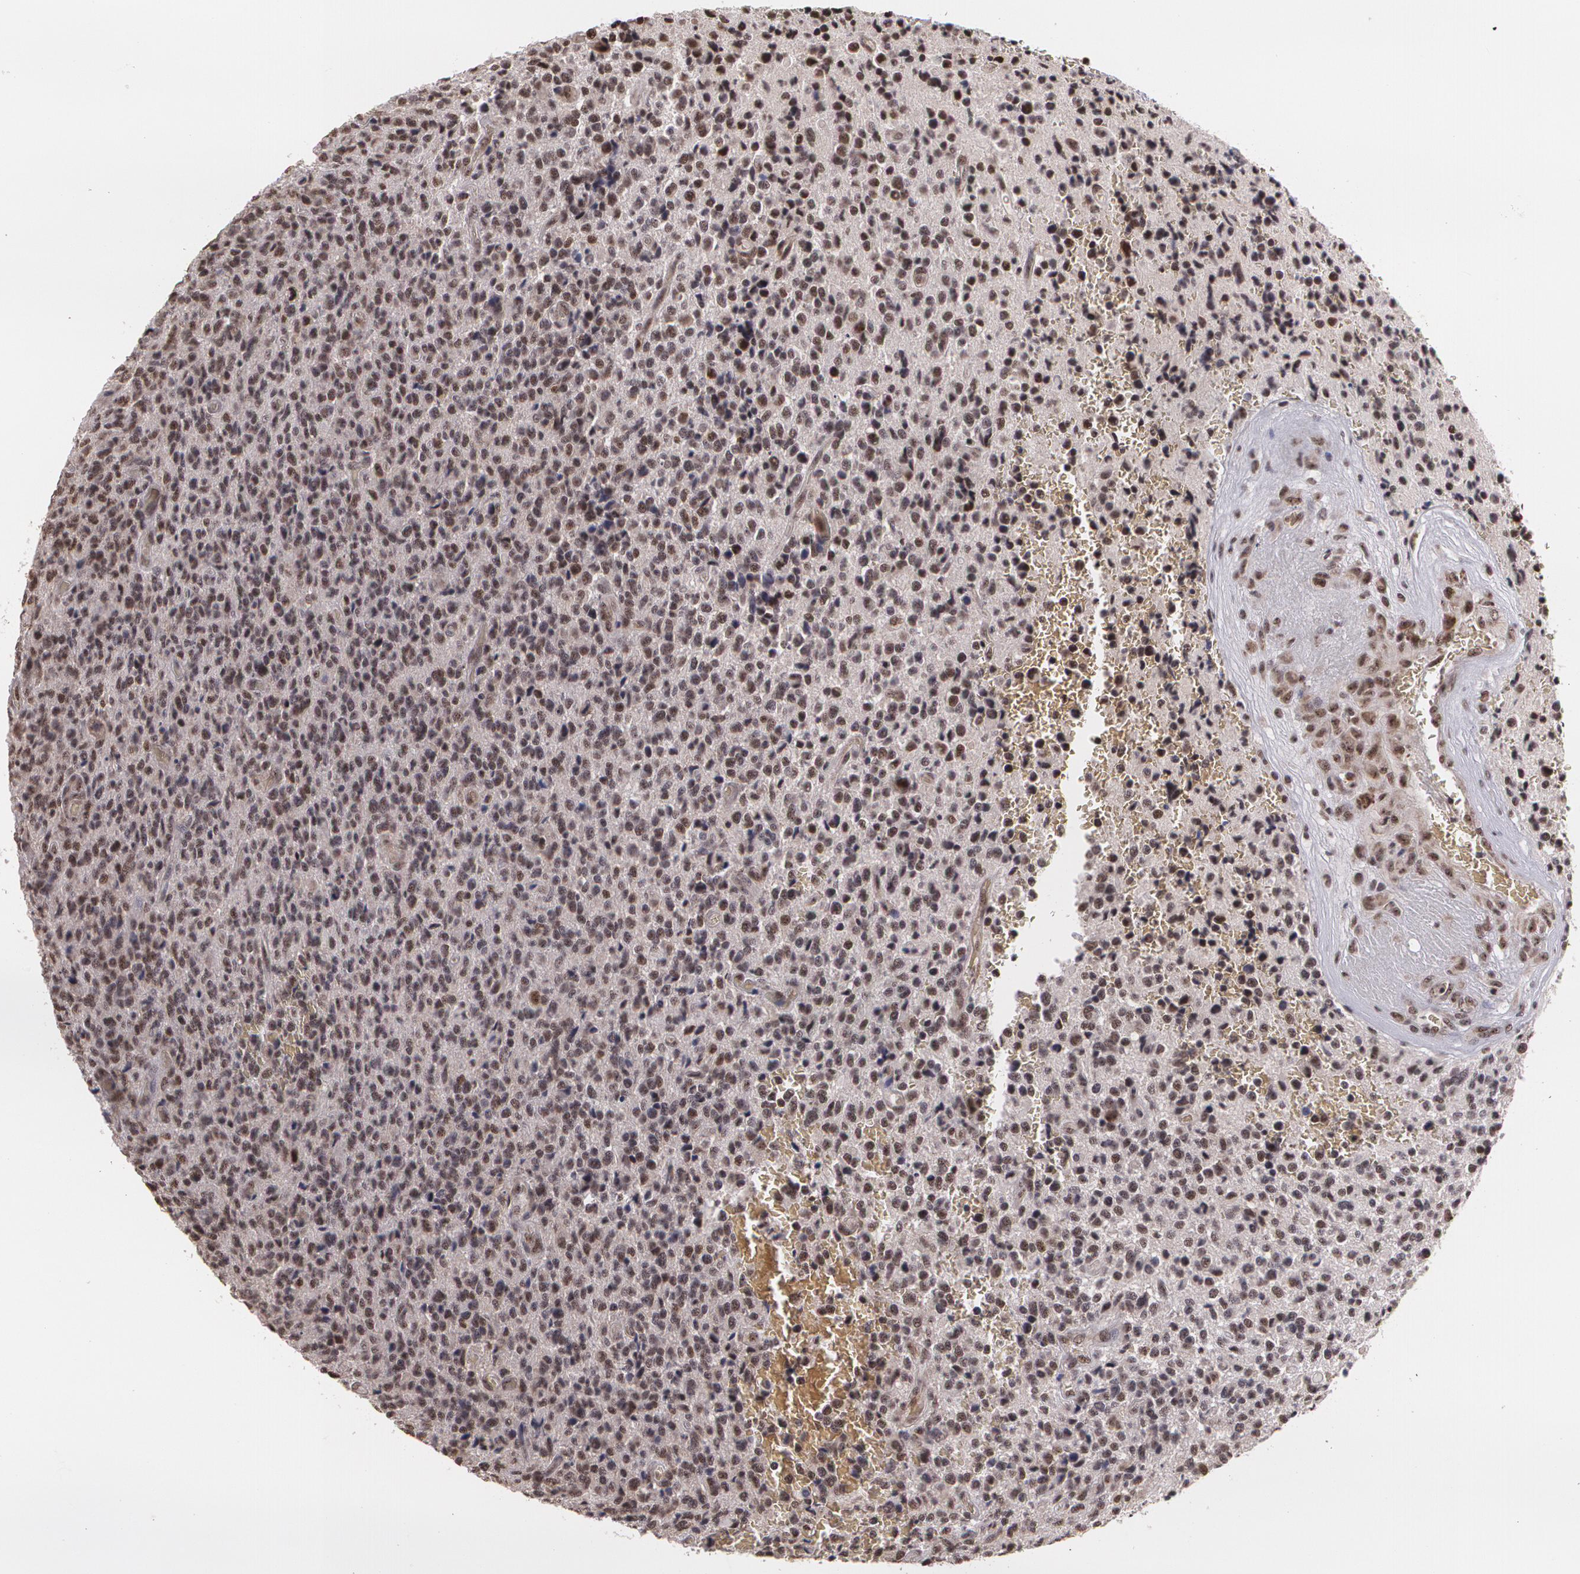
{"staining": {"intensity": "moderate", "quantity": ">75%", "location": "cytoplasmic/membranous,nuclear"}, "tissue": "glioma", "cell_type": "Tumor cells", "image_type": "cancer", "snomed": [{"axis": "morphology", "description": "Glioma, malignant, High grade"}, {"axis": "topography", "description": "Brain"}], "caption": "Protein expression analysis of malignant glioma (high-grade) exhibits moderate cytoplasmic/membranous and nuclear expression in approximately >75% of tumor cells. (brown staining indicates protein expression, while blue staining denotes nuclei).", "gene": "C6orf15", "patient": {"sex": "male", "age": 36}}